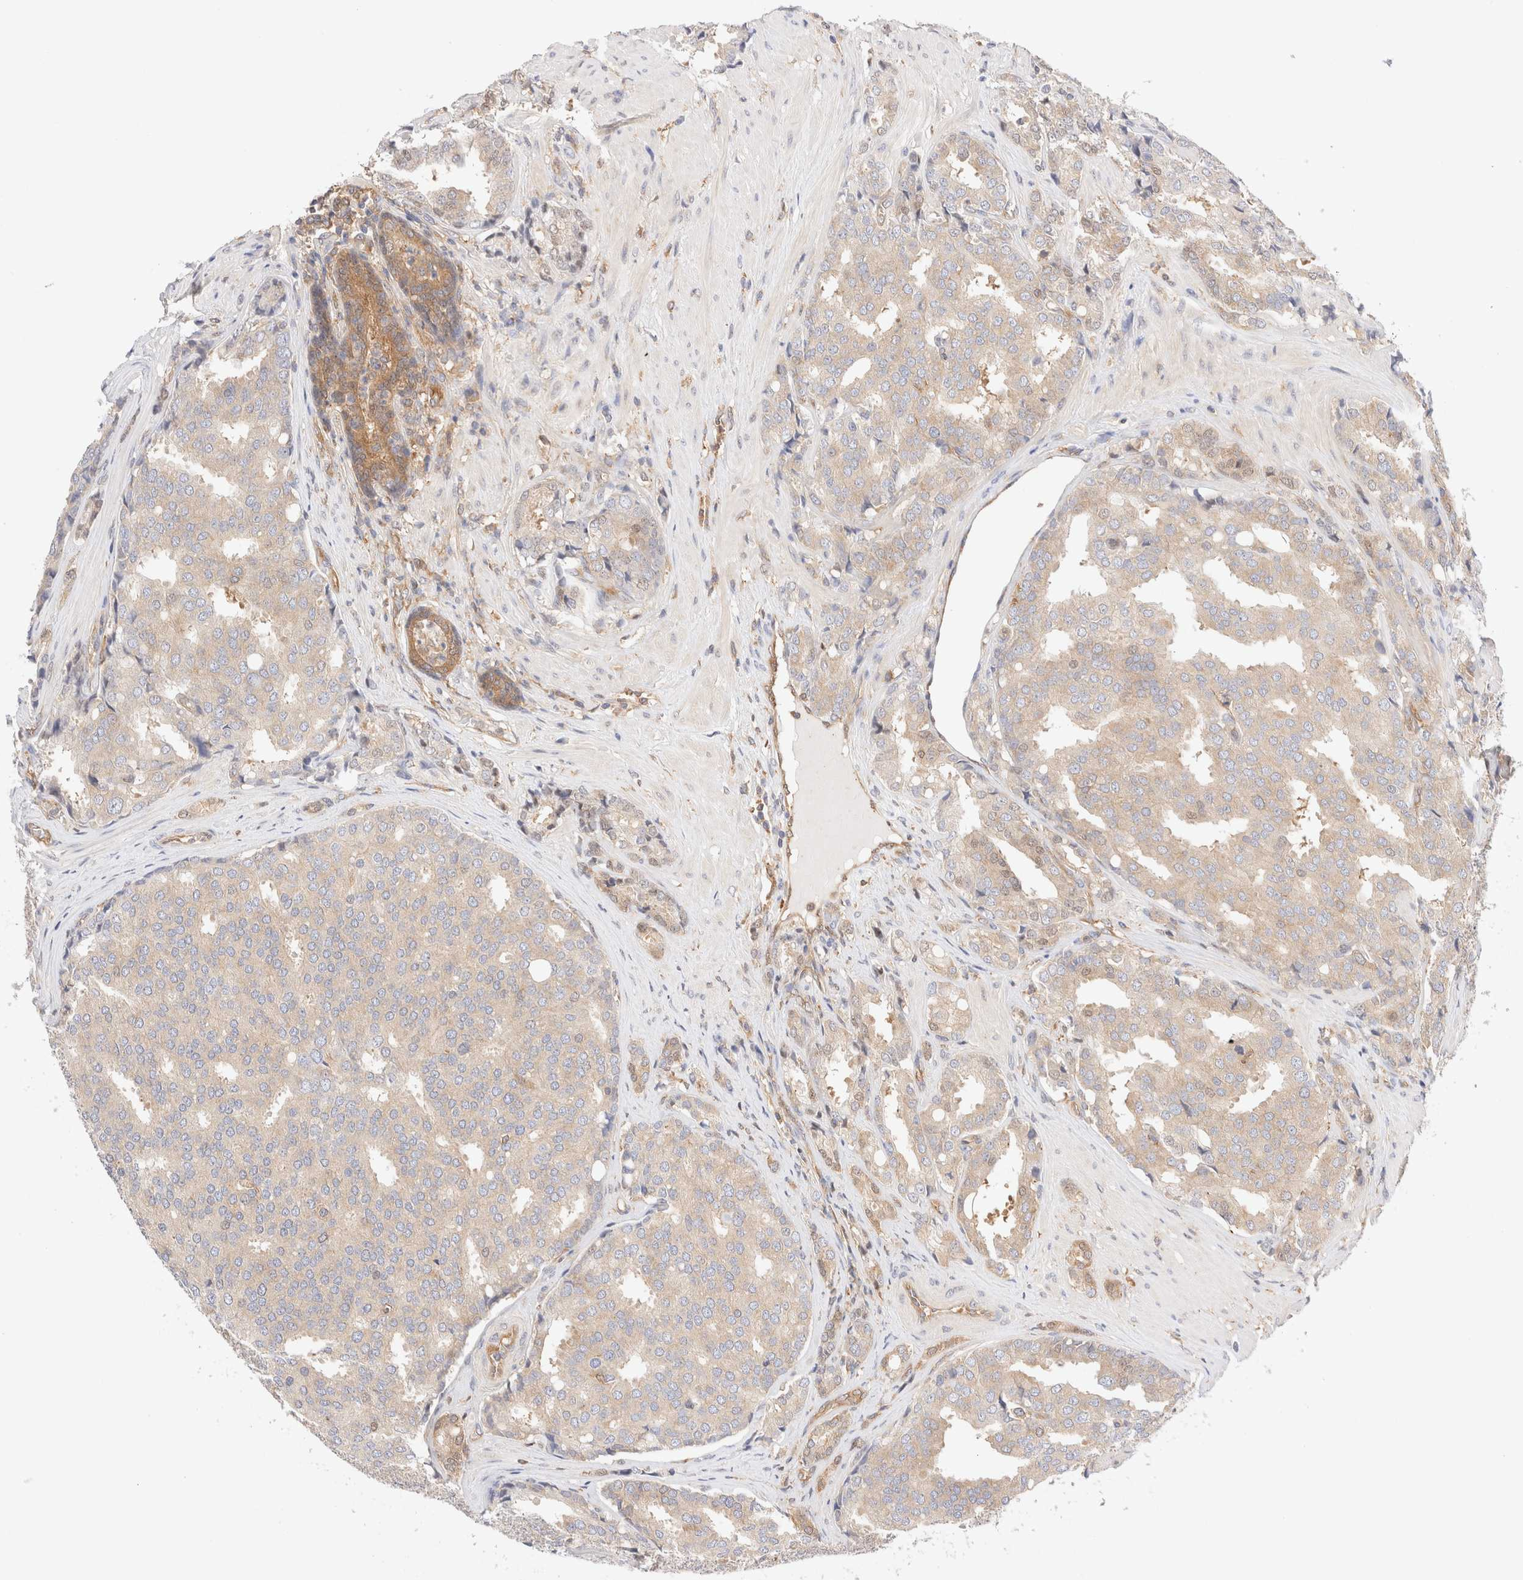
{"staining": {"intensity": "weak", "quantity": "25%-75%", "location": "cytoplasmic/membranous"}, "tissue": "prostate cancer", "cell_type": "Tumor cells", "image_type": "cancer", "snomed": [{"axis": "morphology", "description": "Adenocarcinoma, High grade"}, {"axis": "topography", "description": "Prostate"}], "caption": "High-grade adenocarcinoma (prostate) stained for a protein demonstrates weak cytoplasmic/membranous positivity in tumor cells.", "gene": "RABEP1", "patient": {"sex": "male", "age": 50}}